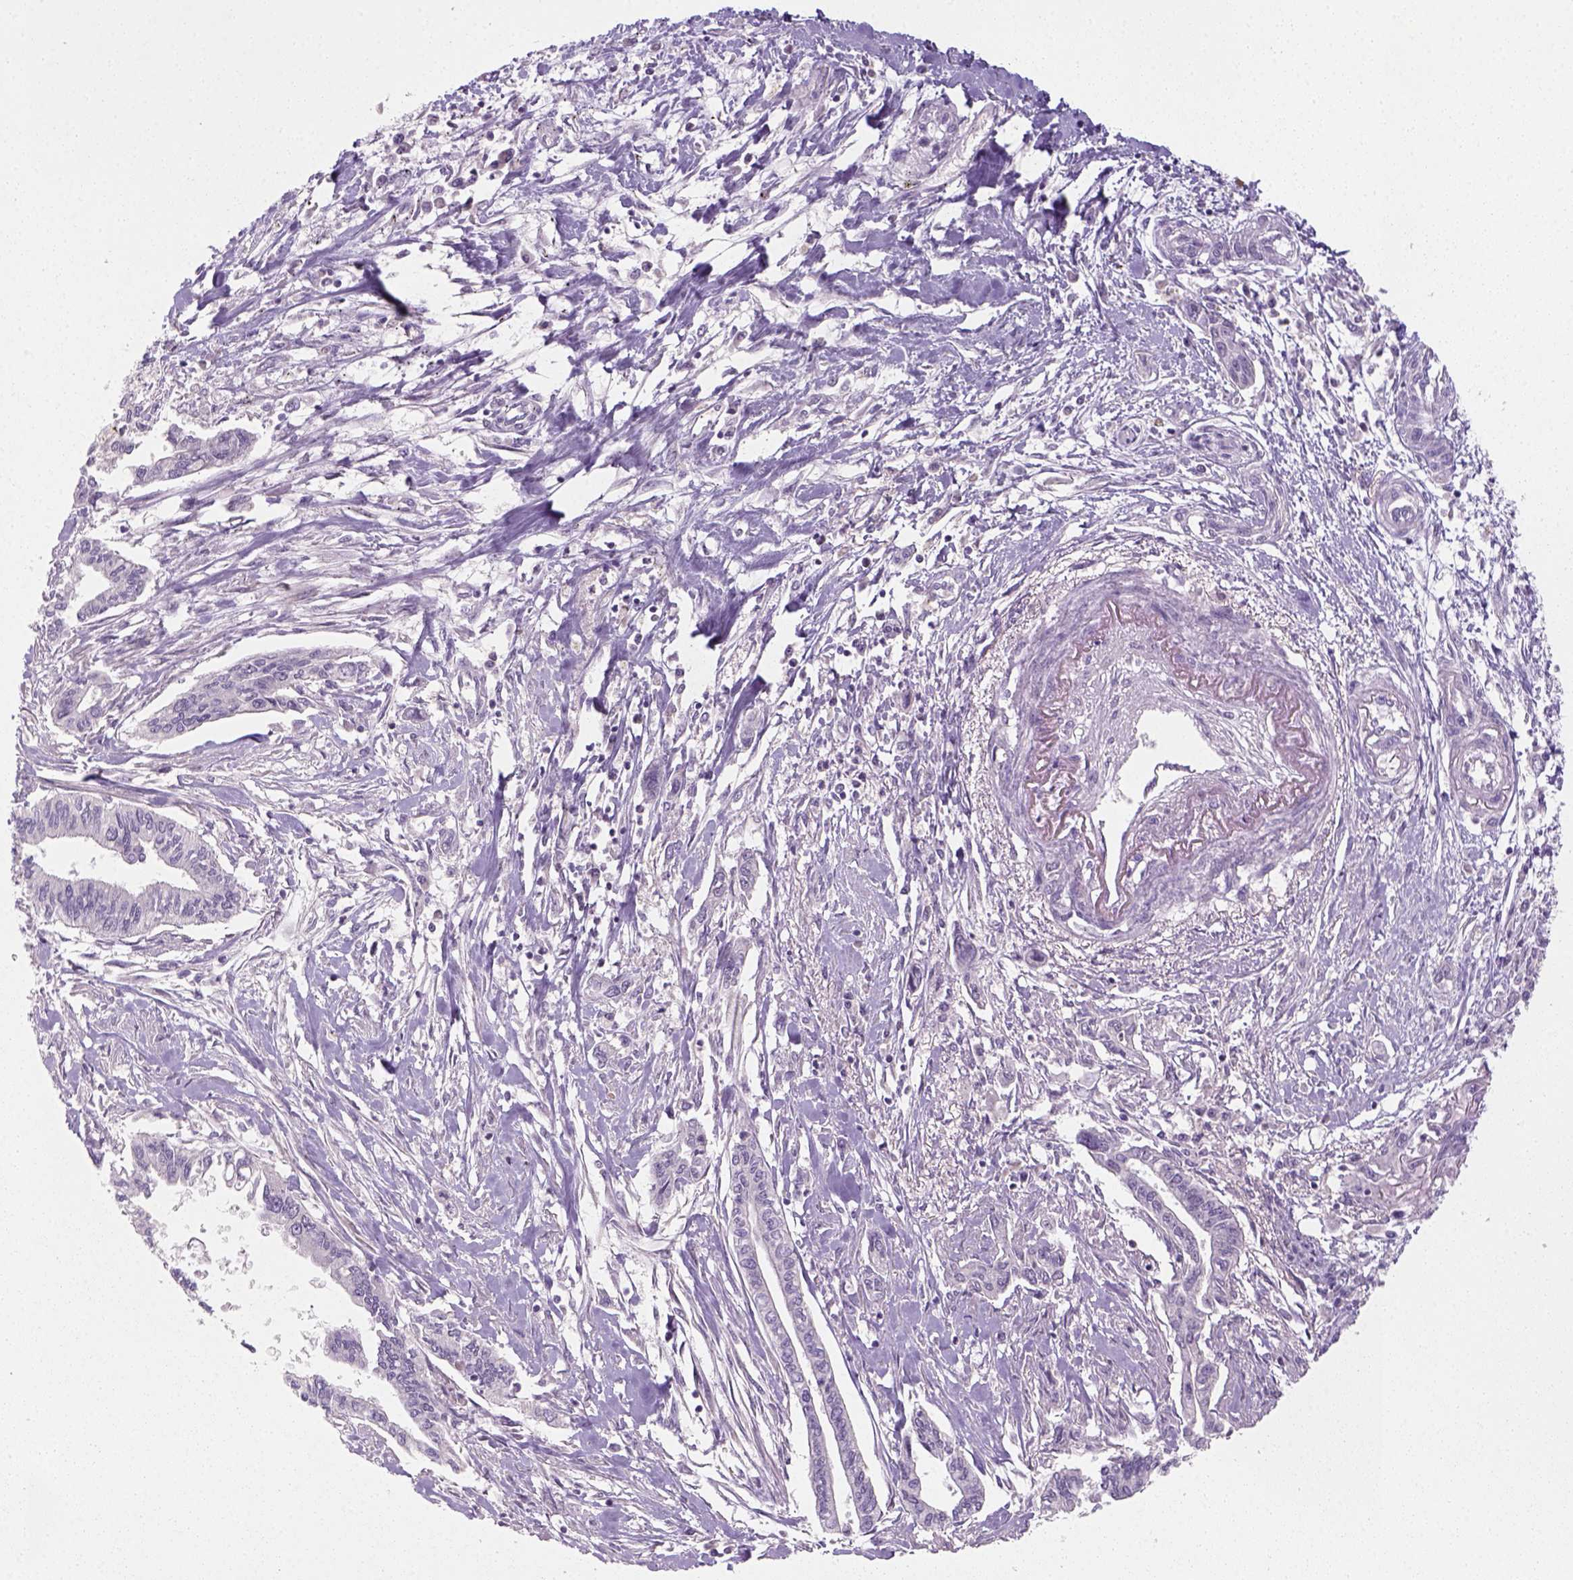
{"staining": {"intensity": "negative", "quantity": "none", "location": "none"}, "tissue": "pancreatic cancer", "cell_type": "Tumor cells", "image_type": "cancer", "snomed": [{"axis": "morphology", "description": "Adenocarcinoma, NOS"}, {"axis": "topography", "description": "Pancreas"}], "caption": "IHC photomicrograph of adenocarcinoma (pancreatic) stained for a protein (brown), which displays no expression in tumor cells.", "gene": "GFI1B", "patient": {"sex": "male", "age": 60}}